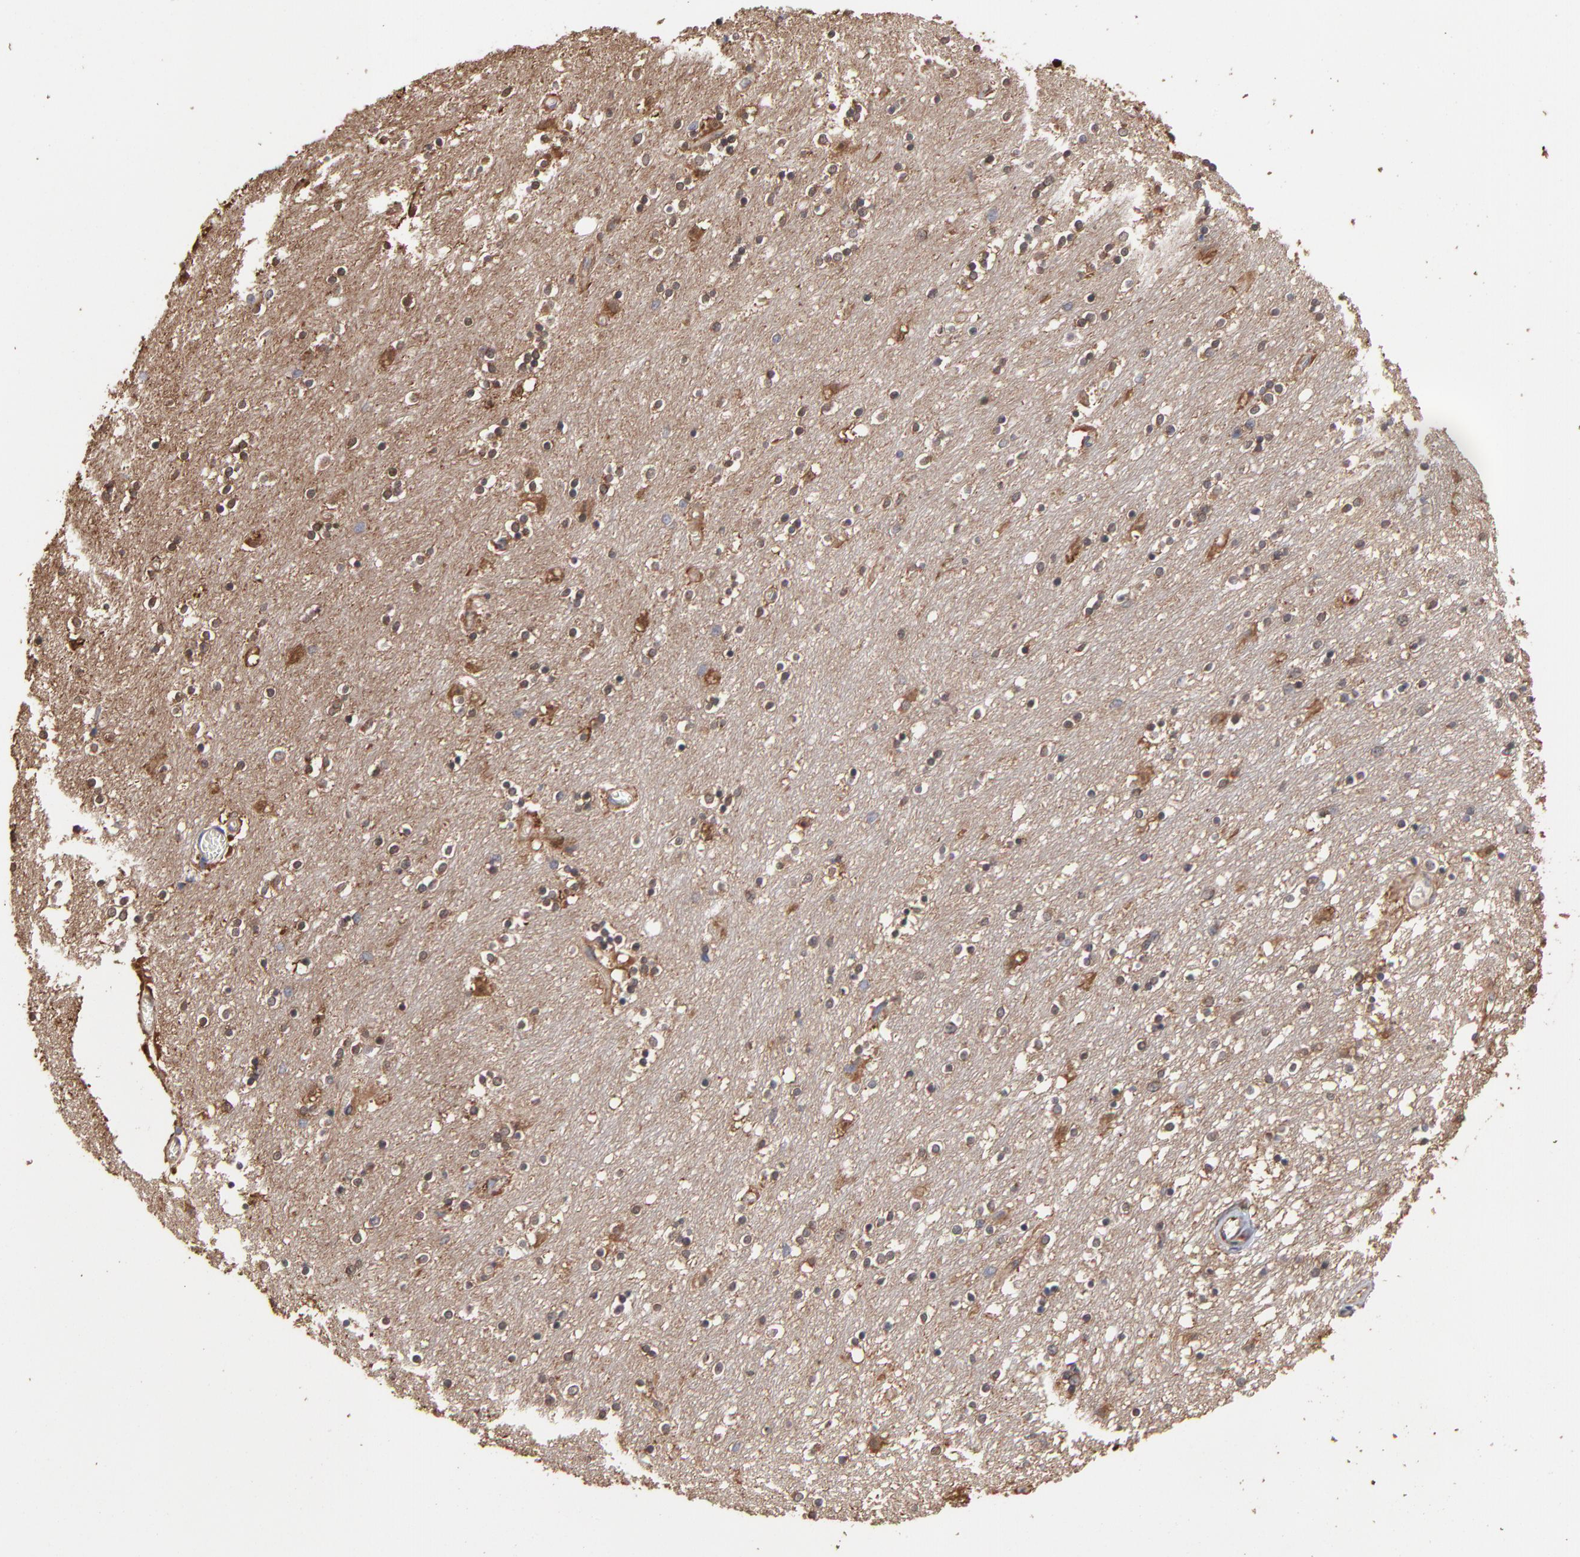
{"staining": {"intensity": "weak", "quantity": "<25%", "location": "cytoplasmic/membranous"}, "tissue": "caudate", "cell_type": "Glial cells", "image_type": "normal", "snomed": [{"axis": "morphology", "description": "Normal tissue, NOS"}, {"axis": "topography", "description": "Lateral ventricle wall"}], "caption": "Immunohistochemistry micrograph of normal caudate: caudate stained with DAB demonstrates no significant protein positivity in glial cells.", "gene": "NFKBIA", "patient": {"sex": "female", "age": 54}}